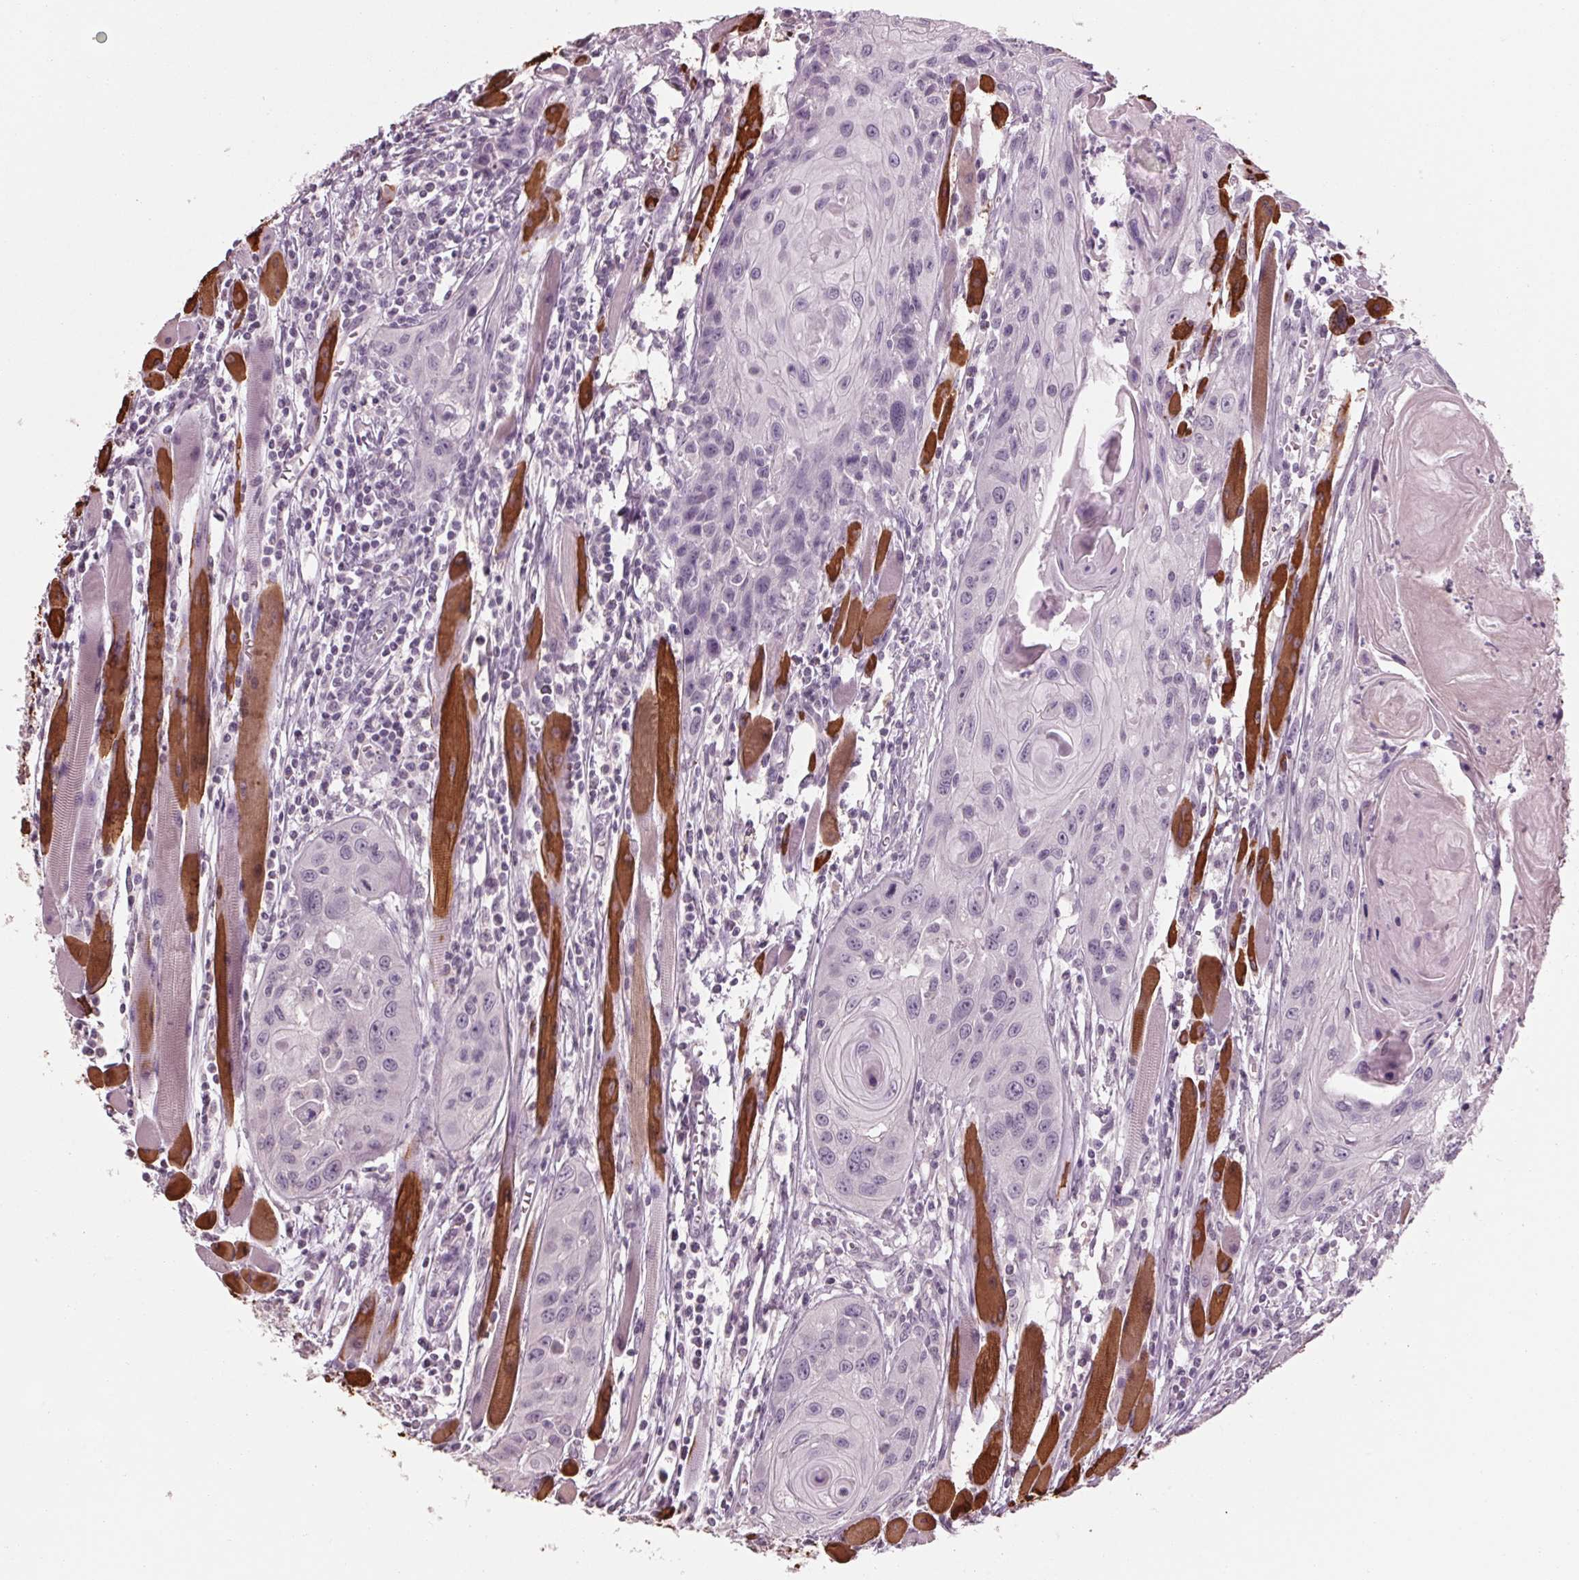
{"staining": {"intensity": "negative", "quantity": "none", "location": "none"}, "tissue": "head and neck cancer", "cell_type": "Tumor cells", "image_type": "cancer", "snomed": [{"axis": "morphology", "description": "Squamous cell carcinoma, NOS"}, {"axis": "topography", "description": "Oral tissue"}, {"axis": "topography", "description": "Head-Neck"}], "caption": "Tumor cells are negative for protein expression in human squamous cell carcinoma (head and neck).", "gene": "TNNC2", "patient": {"sex": "male", "age": 58}}